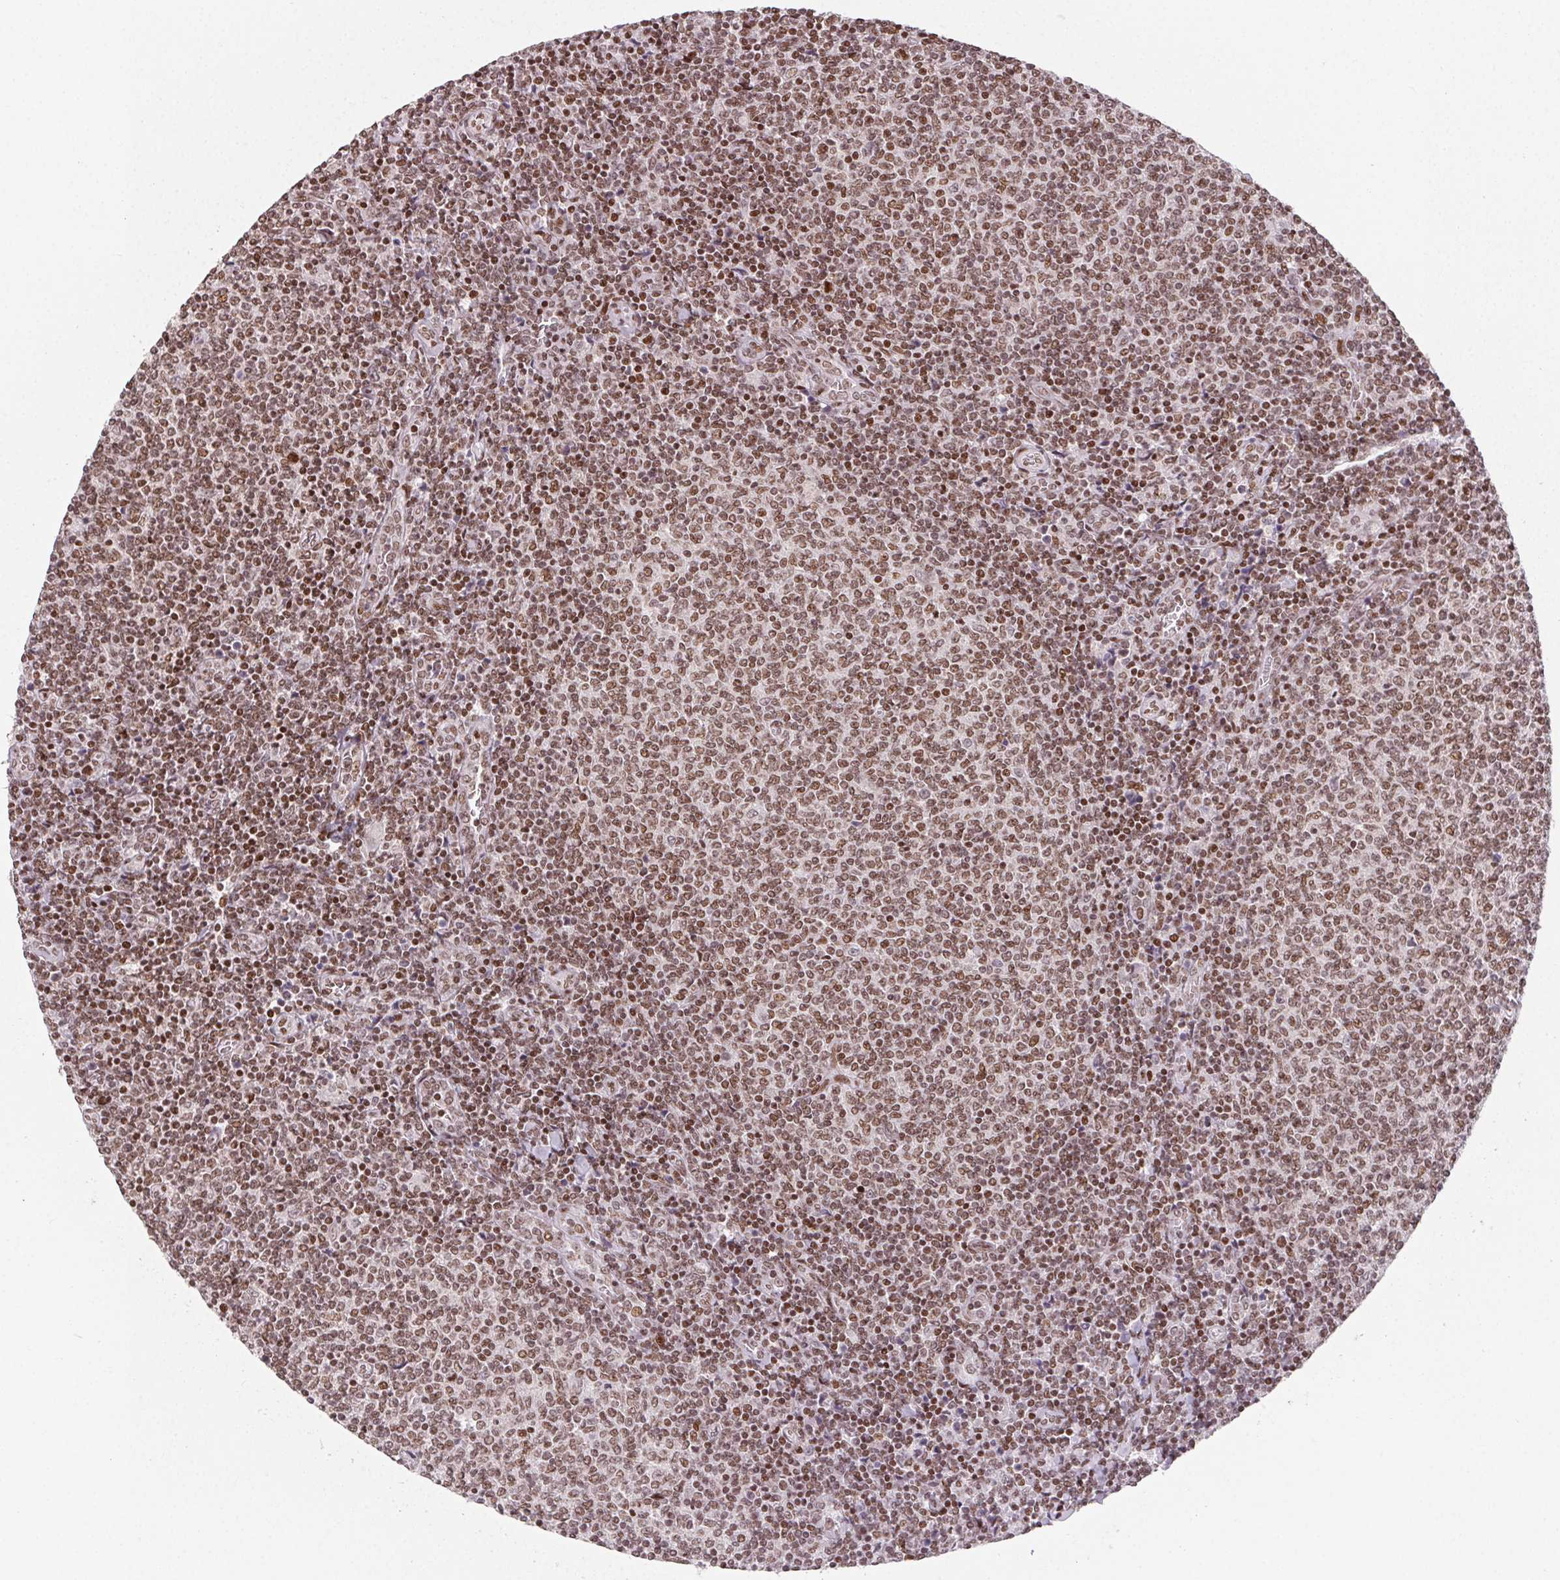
{"staining": {"intensity": "moderate", "quantity": ">75%", "location": "nuclear"}, "tissue": "lymphoma", "cell_type": "Tumor cells", "image_type": "cancer", "snomed": [{"axis": "morphology", "description": "Malignant lymphoma, non-Hodgkin's type, Low grade"}, {"axis": "topography", "description": "Lymph node"}], "caption": "The photomicrograph exhibits a brown stain indicating the presence of a protein in the nuclear of tumor cells in low-grade malignant lymphoma, non-Hodgkin's type. Ihc stains the protein in brown and the nuclei are stained blue.", "gene": "KMT2A", "patient": {"sex": "male", "age": 52}}